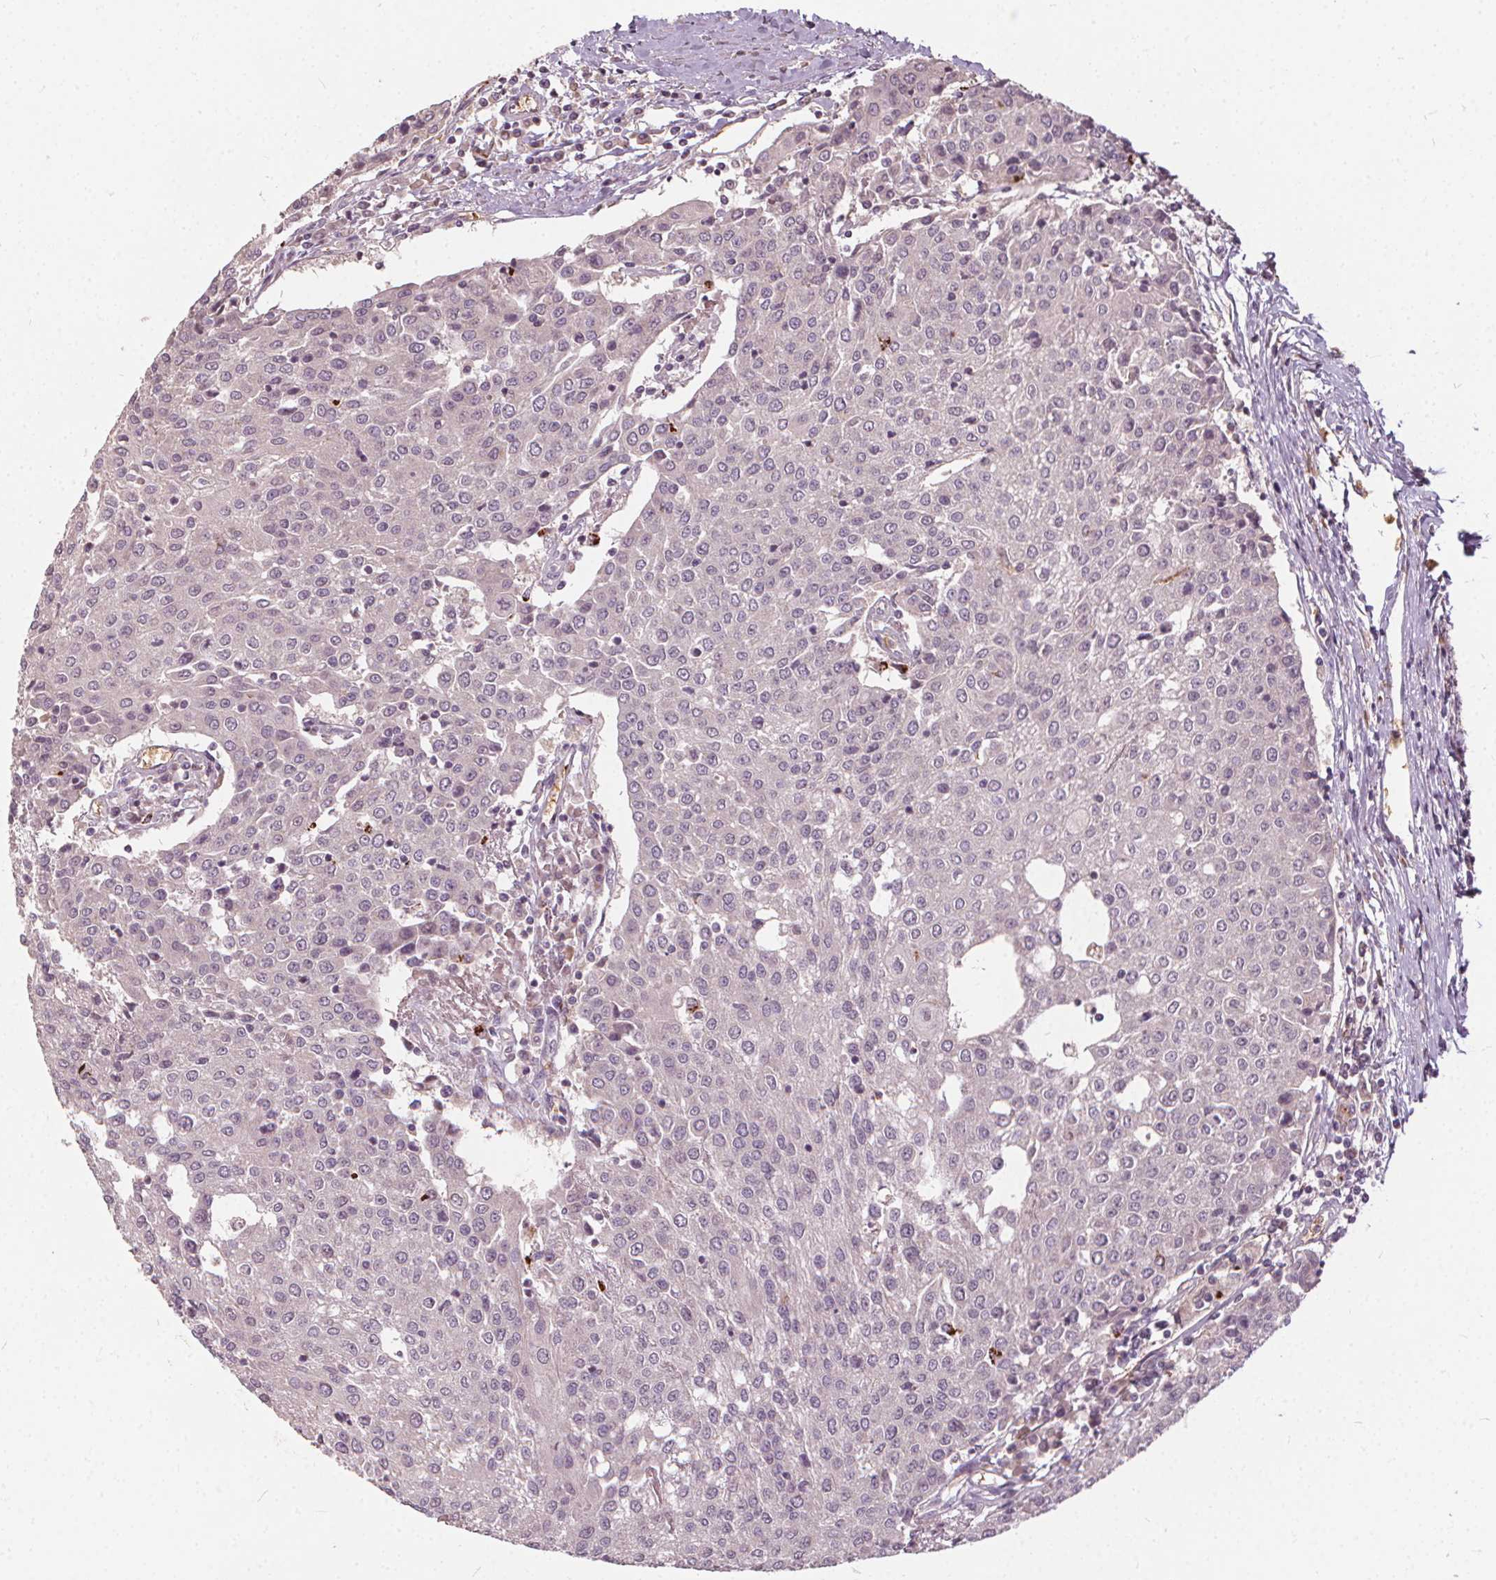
{"staining": {"intensity": "negative", "quantity": "none", "location": "none"}, "tissue": "urothelial cancer", "cell_type": "Tumor cells", "image_type": "cancer", "snomed": [{"axis": "morphology", "description": "Urothelial carcinoma, High grade"}, {"axis": "topography", "description": "Urinary bladder"}], "caption": "High magnification brightfield microscopy of high-grade urothelial carcinoma stained with DAB (3,3'-diaminobenzidine) (brown) and counterstained with hematoxylin (blue): tumor cells show no significant positivity.", "gene": "IPO13", "patient": {"sex": "female", "age": 85}}